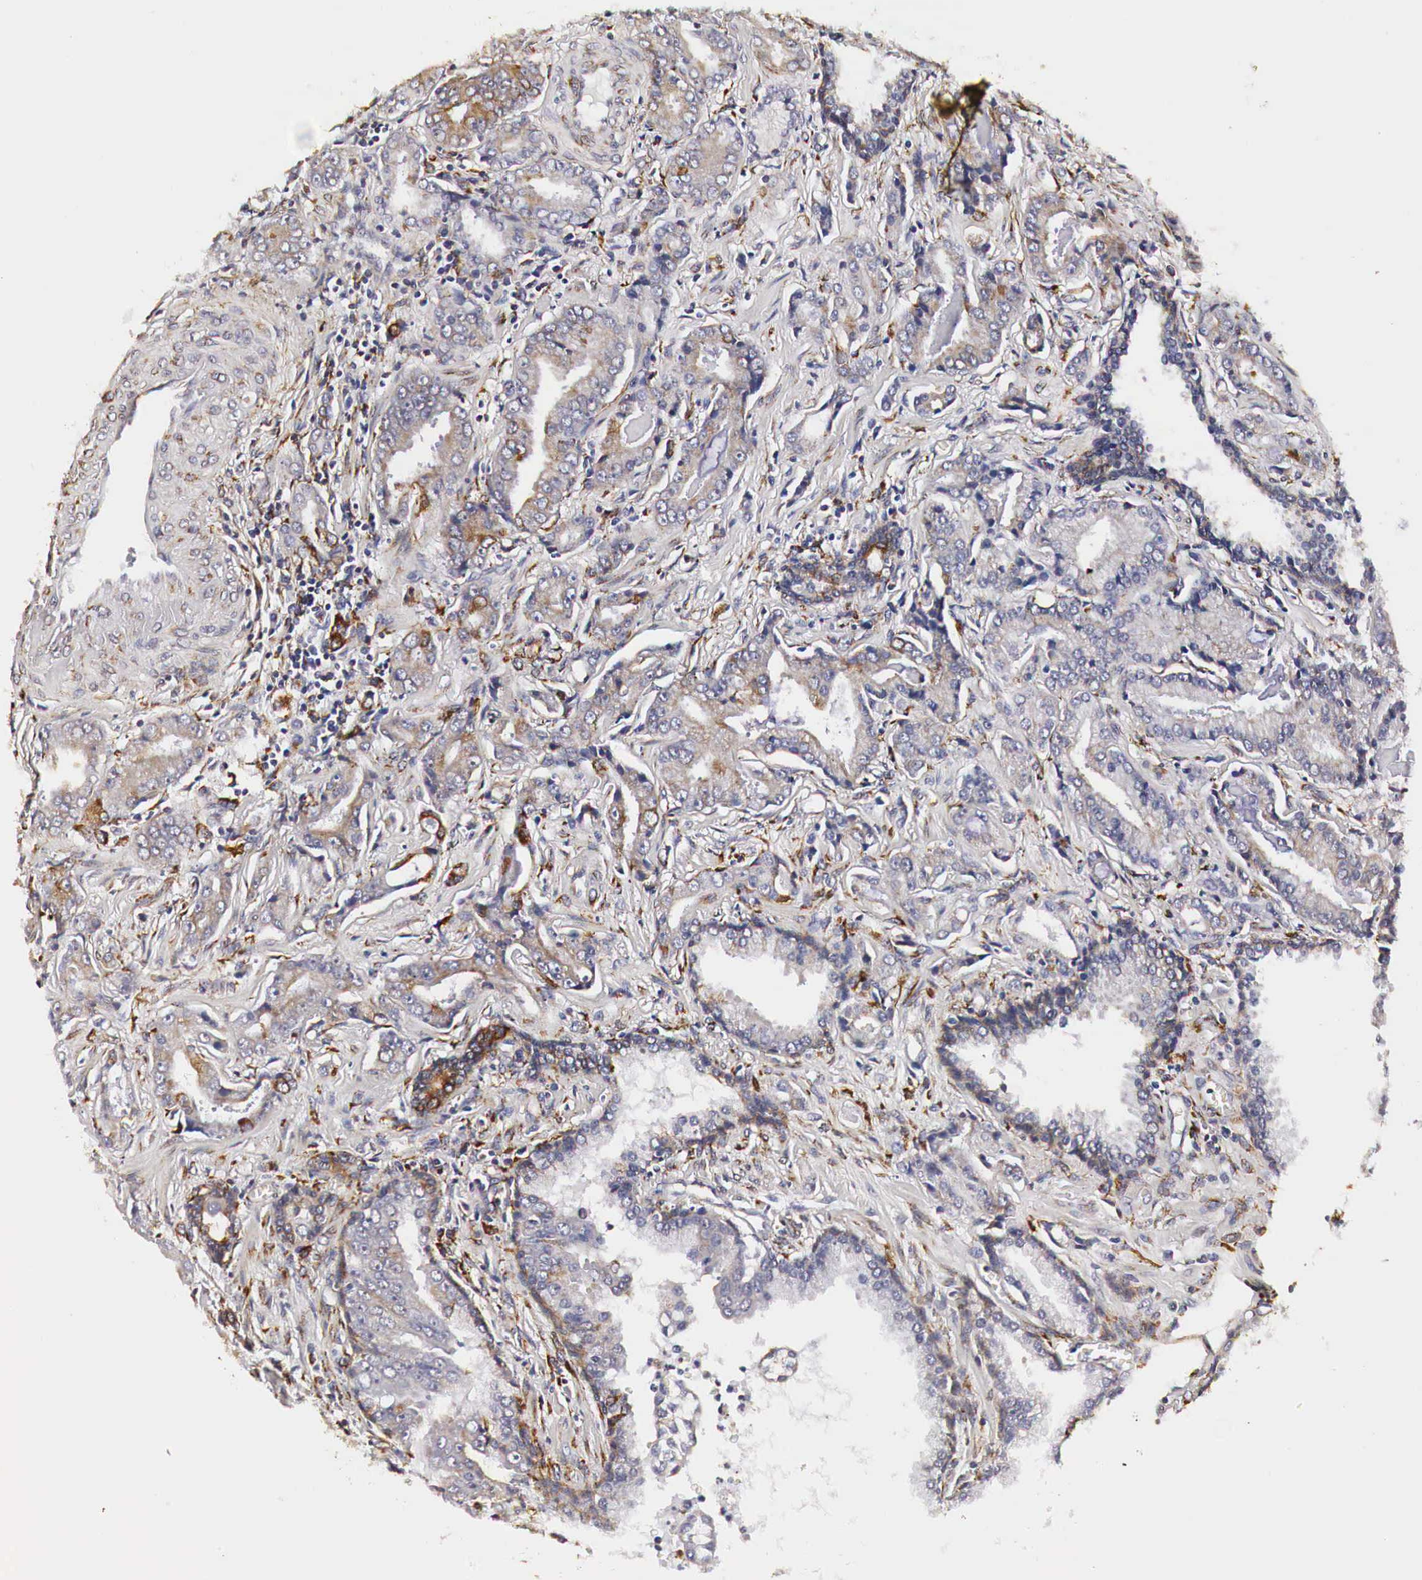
{"staining": {"intensity": "moderate", "quantity": "25%-75%", "location": "cytoplasmic/membranous"}, "tissue": "prostate cancer", "cell_type": "Tumor cells", "image_type": "cancer", "snomed": [{"axis": "morphology", "description": "Adenocarcinoma, Low grade"}, {"axis": "topography", "description": "Prostate"}], "caption": "High-power microscopy captured an IHC photomicrograph of prostate cancer, revealing moderate cytoplasmic/membranous expression in about 25%-75% of tumor cells.", "gene": "CKAP4", "patient": {"sex": "male", "age": 65}}